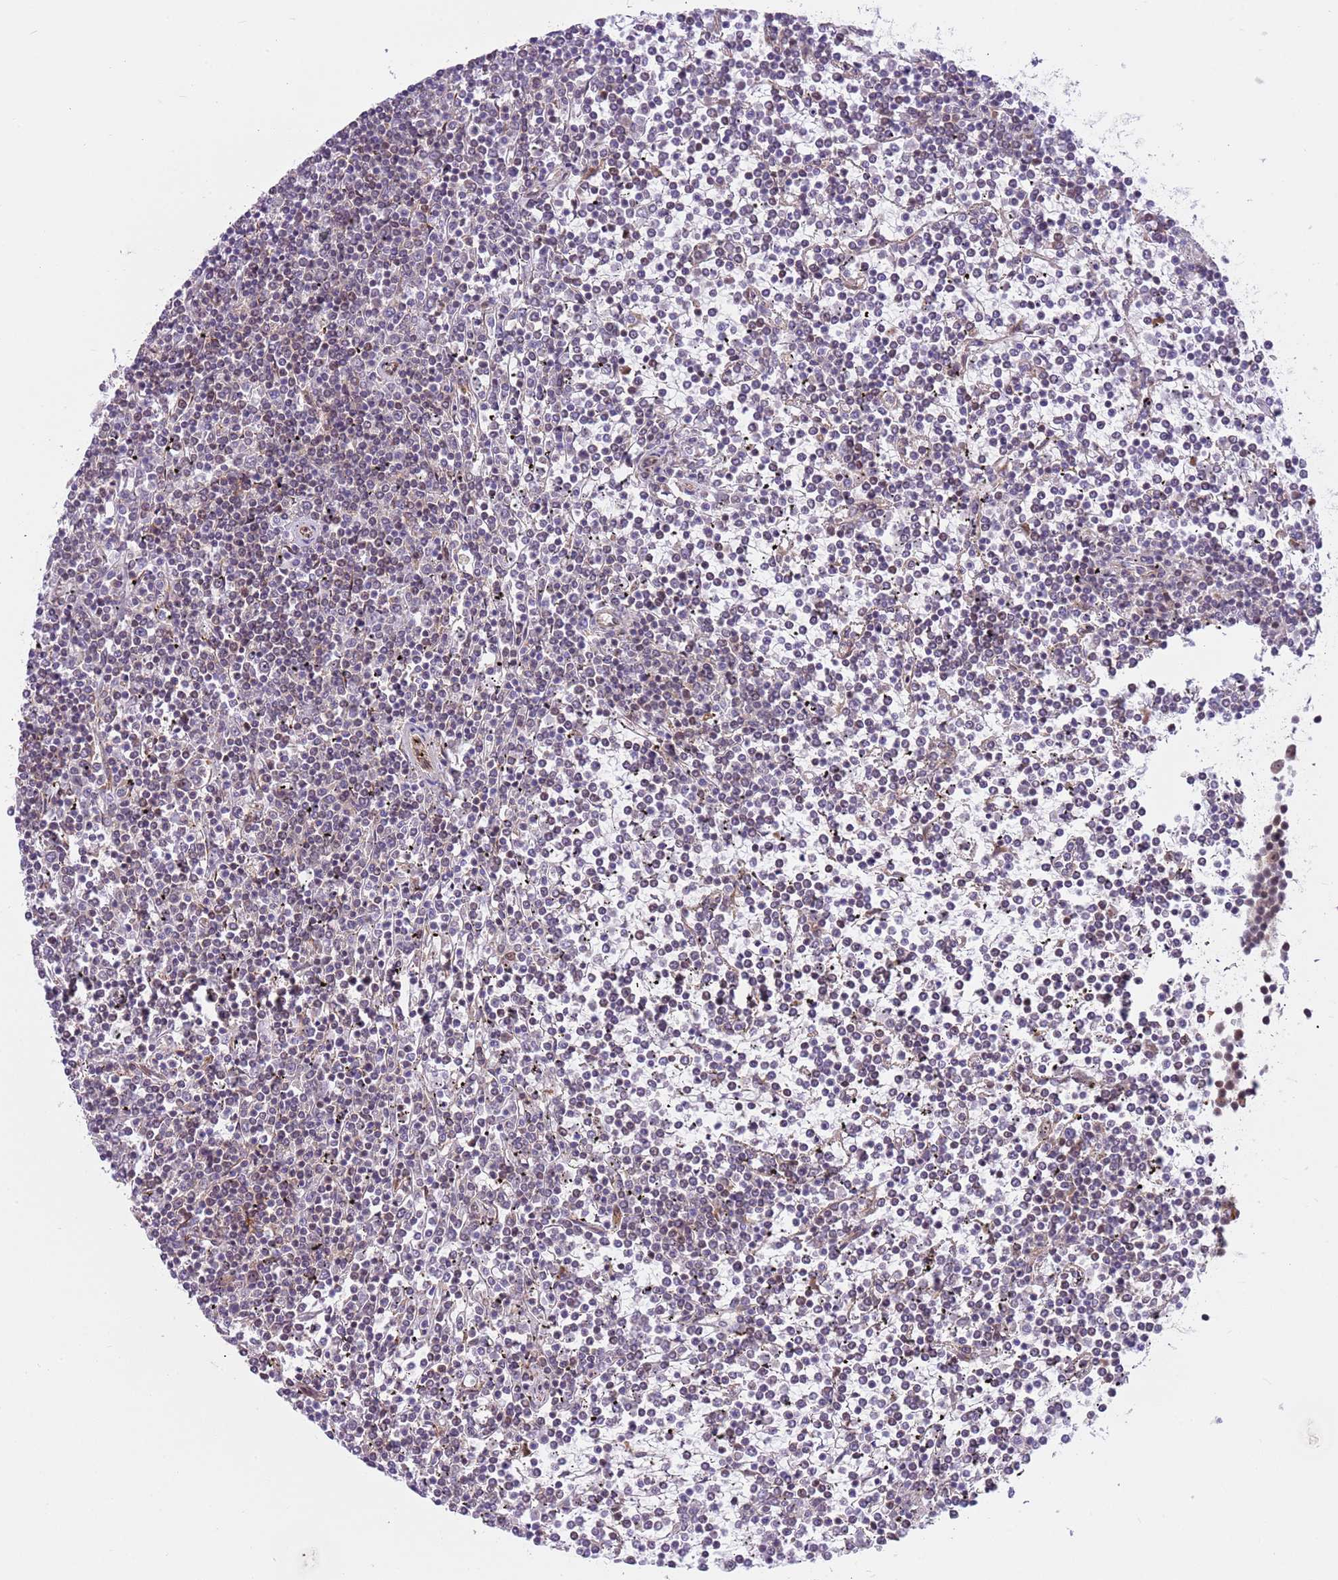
{"staining": {"intensity": "negative", "quantity": "none", "location": "none"}, "tissue": "lymphoma", "cell_type": "Tumor cells", "image_type": "cancer", "snomed": [{"axis": "morphology", "description": "Malignant lymphoma, non-Hodgkin's type, Low grade"}, {"axis": "topography", "description": "Spleen"}], "caption": "An immunohistochemistry (IHC) image of lymphoma is shown. There is no staining in tumor cells of lymphoma.", "gene": "DCAF4", "patient": {"sex": "female", "age": 19}}